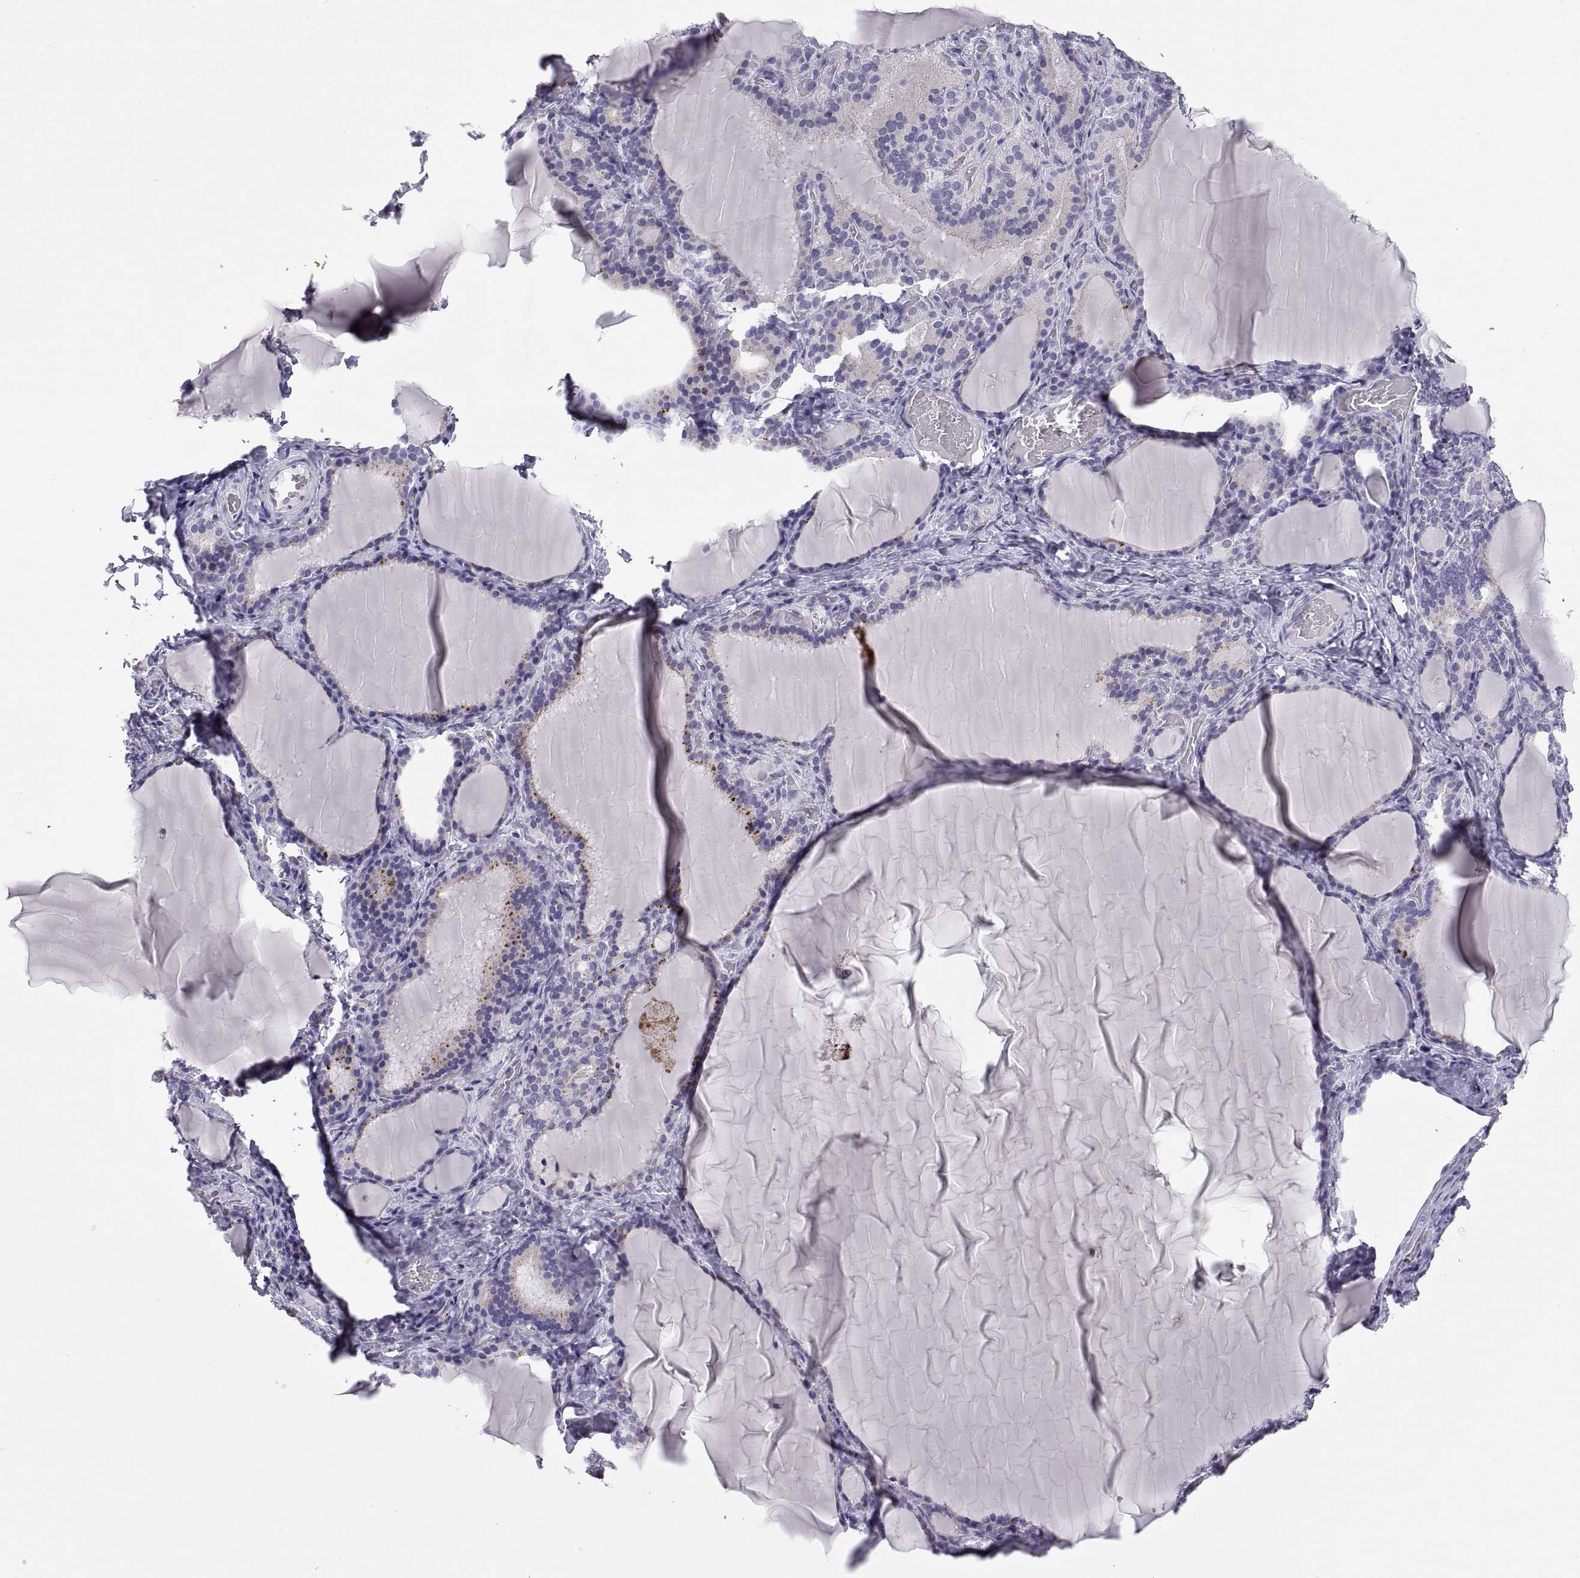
{"staining": {"intensity": "negative", "quantity": "none", "location": "none"}, "tissue": "thyroid gland", "cell_type": "Glandular cells", "image_type": "normal", "snomed": [{"axis": "morphology", "description": "Normal tissue, NOS"}, {"axis": "morphology", "description": "Hyperplasia, NOS"}, {"axis": "topography", "description": "Thyroid gland"}], "caption": "DAB immunohistochemical staining of normal thyroid gland displays no significant positivity in glandular cells.", "gene": "RGS19", "patient": {"sex": "female", "age": 27}}